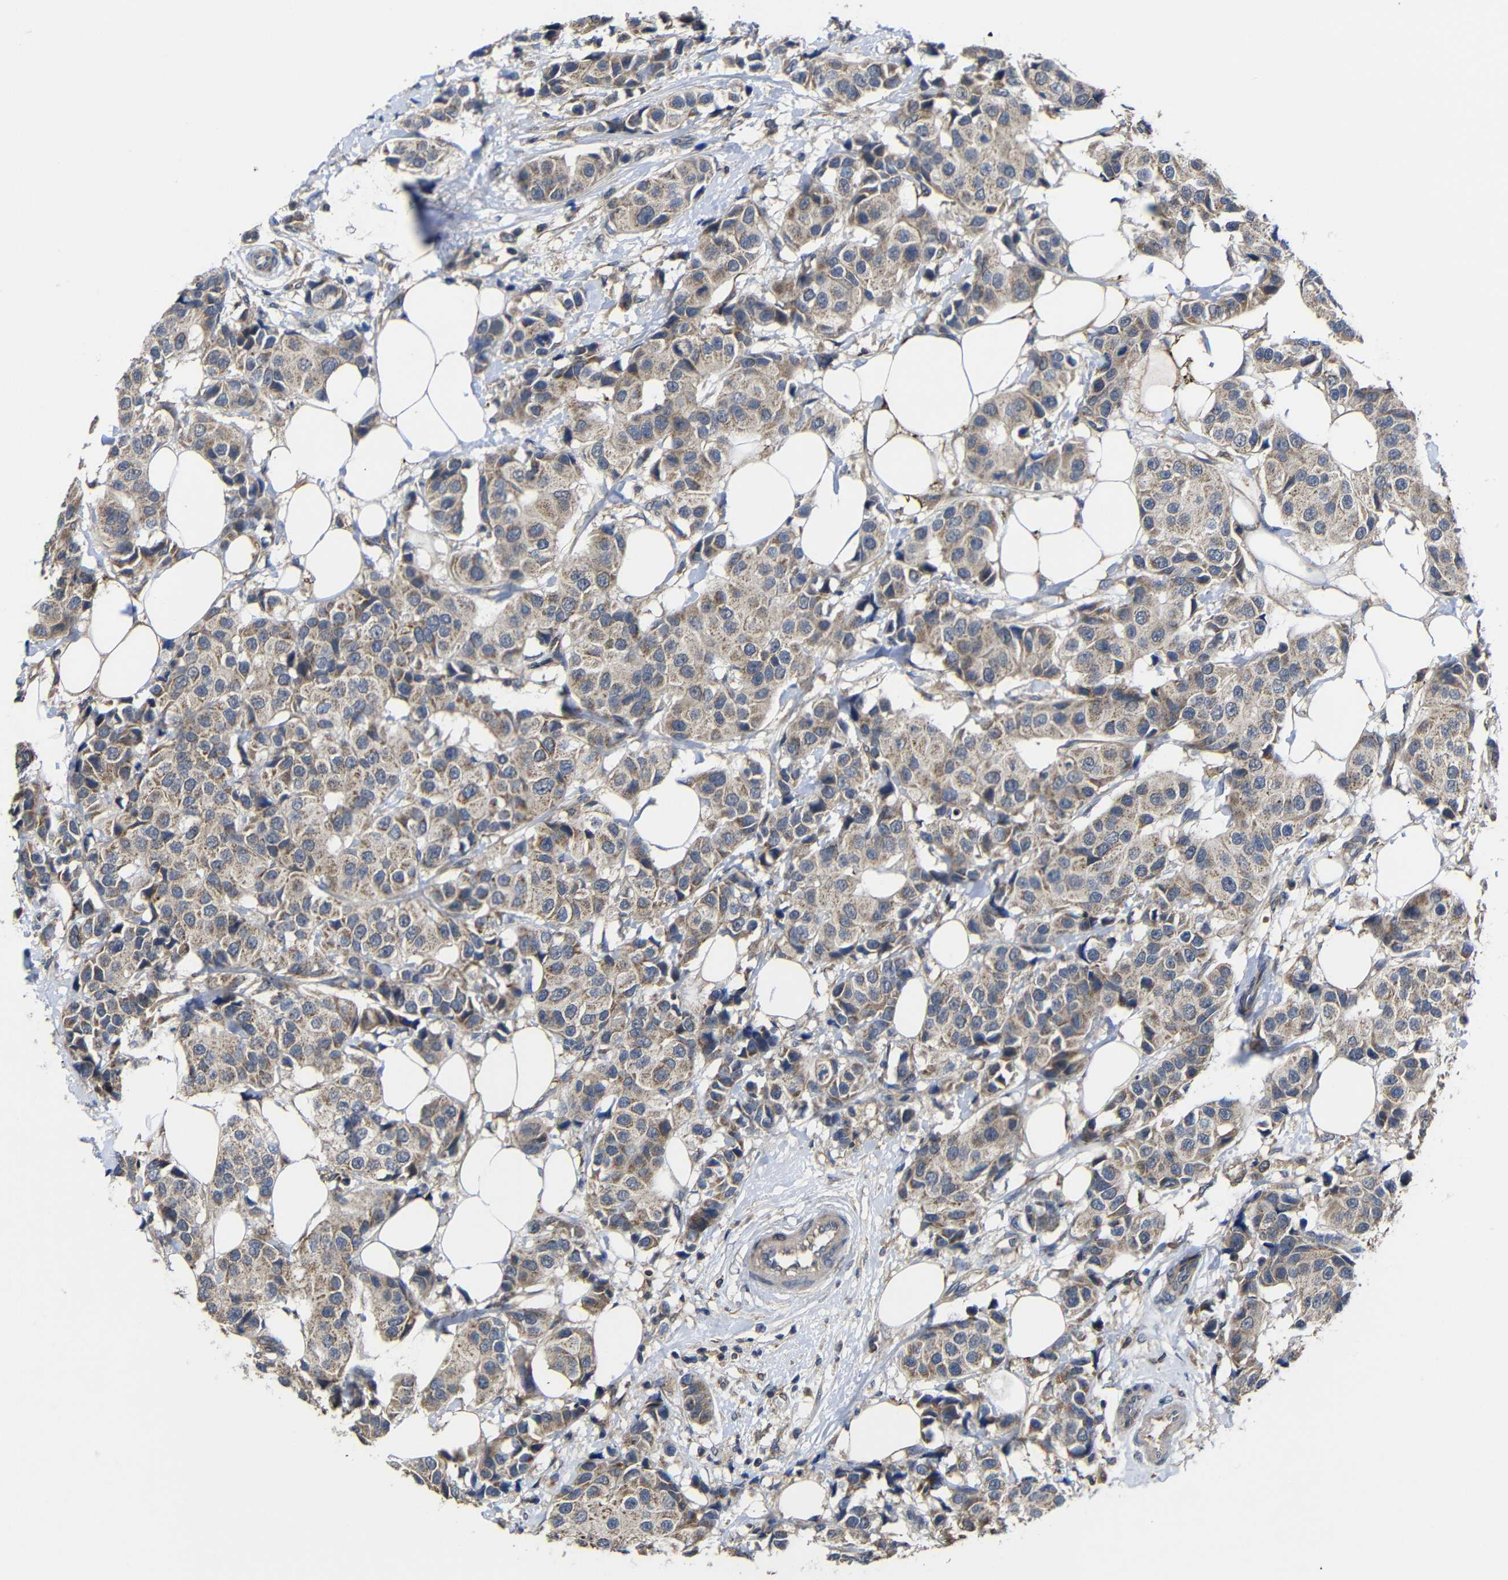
{"staining": {"intensity": "moderate", "quantity": ">75%", "location": "cytoplasmic/membranous"}, "tissue": "breast cancer", "cell_type": "Tumor cells", "image_type": "cancer", "snomed": [{"axis": "morphology", "description": "Normal tissue, NOS"}, {"axis": "morphology", "description": "Duct carcinoma"}, {"axis": "topography", "description": "Breast"}], "caption": "An immunohistochemistry (IHC) image of tumor tissue is shown. Protein staining in brown shows moderate cytoplasmic/membranous positivity in breast cancer within tumor cells.", "gene": "LPAR5", "patient": {"sex": "female", "age": 39}}